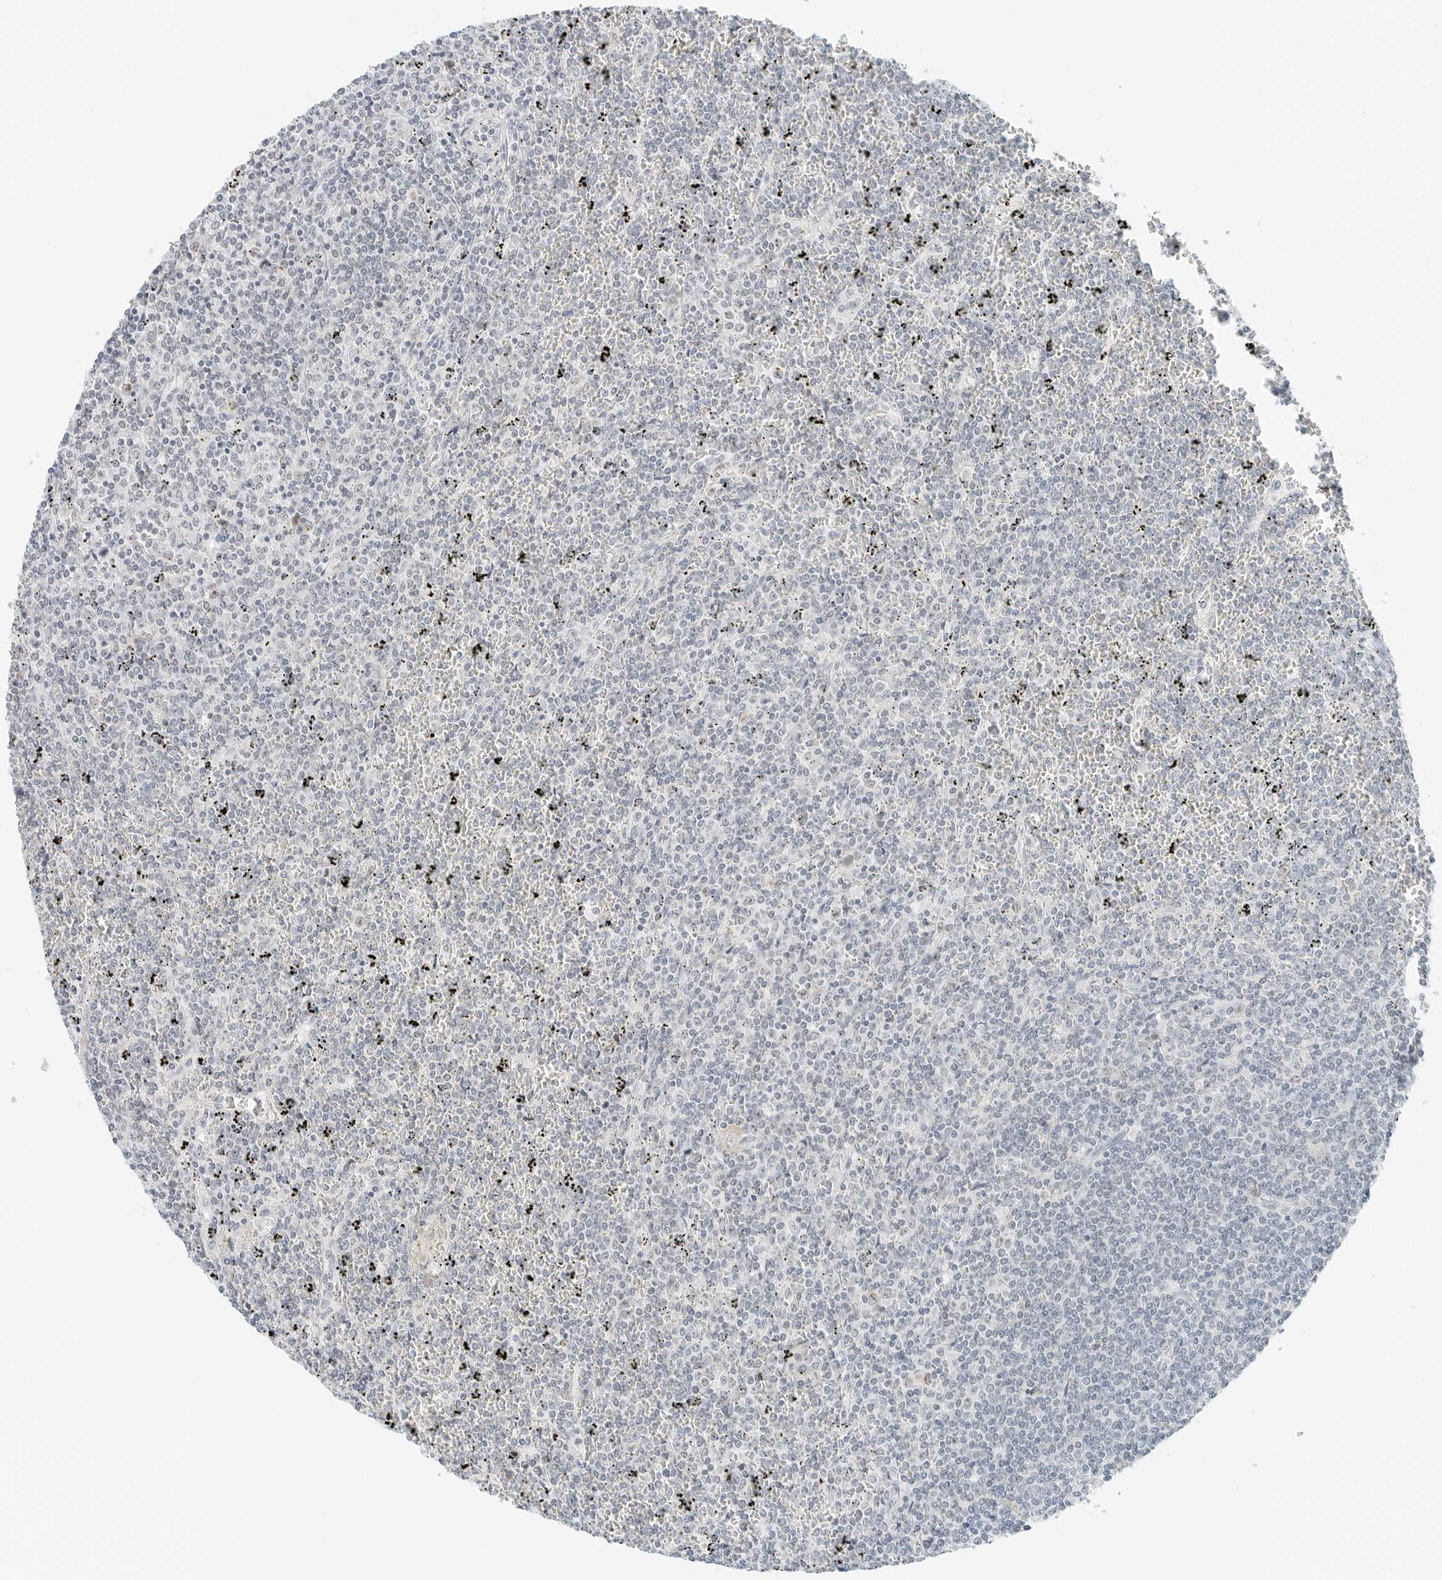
{"staining": {"intensity": "negative", "quantity": "none", "location": "none"}, "tissue": "lymphoma", "cell_type": "Tumor cells", "image_type": "cancer", "snomed": [{"axis": "morphology", "description": "Malignant lymphoma, non-Hodgkin's type, Low grade"}, {"axis": "topography", "description": "Spleen"}], "caption": "A micrograph of lymphoma stained for a protein exhibits no brown staining in tumor cells.", "gene": "CCSAP", "patient": {"sex": "female", "age": 19}}